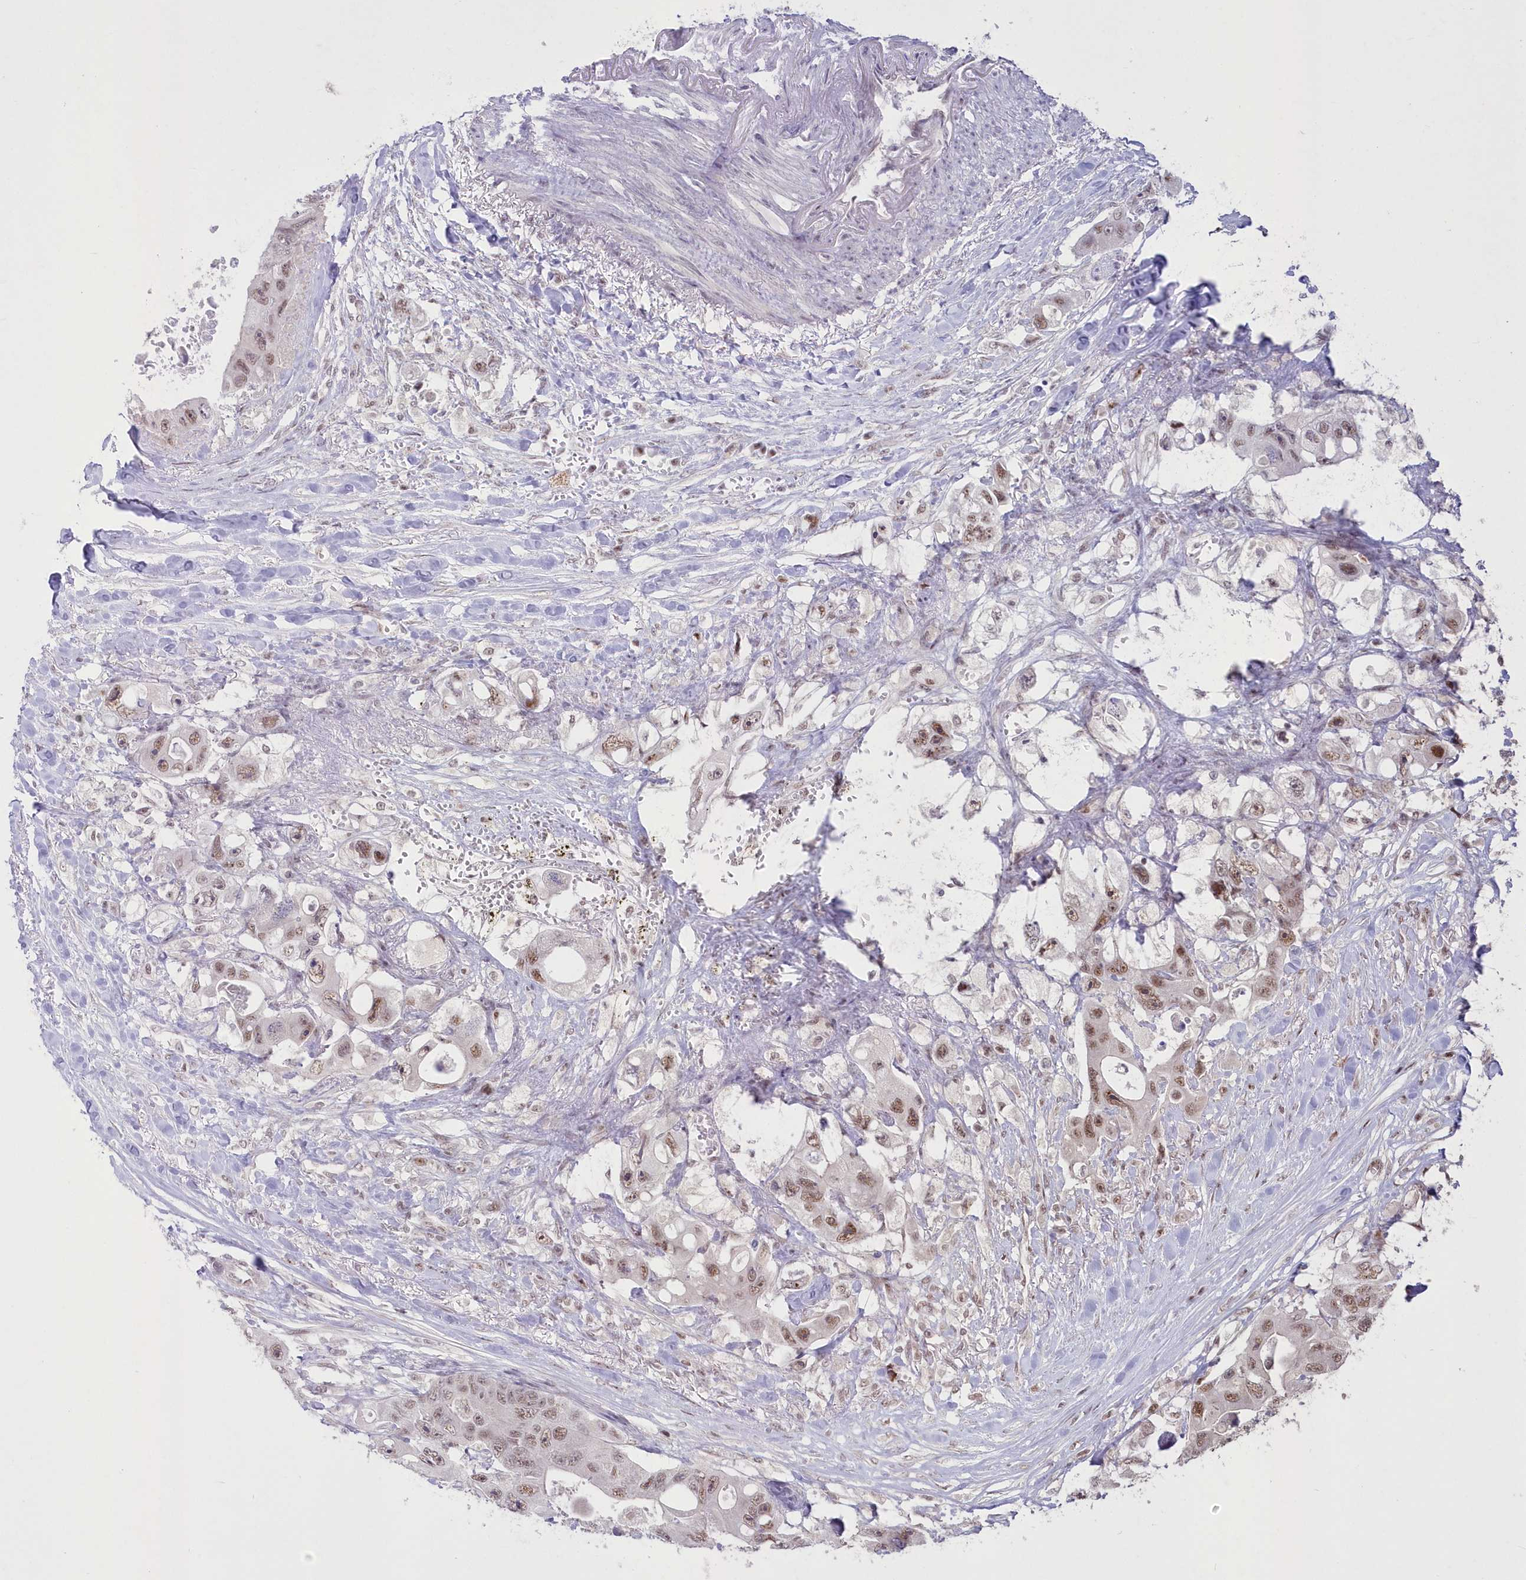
{"staining": {"intensity": "weak", "quantity": ">75%", "location": "nuclear"}, "tissue": "colorectal cancer", "cell_type": "Tumor cells", "image_type": "cancer", "snomed": [{"axis": "morphology", "description": "Adenocarcinoma, NOS"}, {"axis": "topography", "description": "Colon"}], "caption": "Human colorectal cancer stained with a protein marker demonstrates weak staining in tumor cells.", "gene": "WBP1L", "patient": {"sex": "female", "age": 46}}